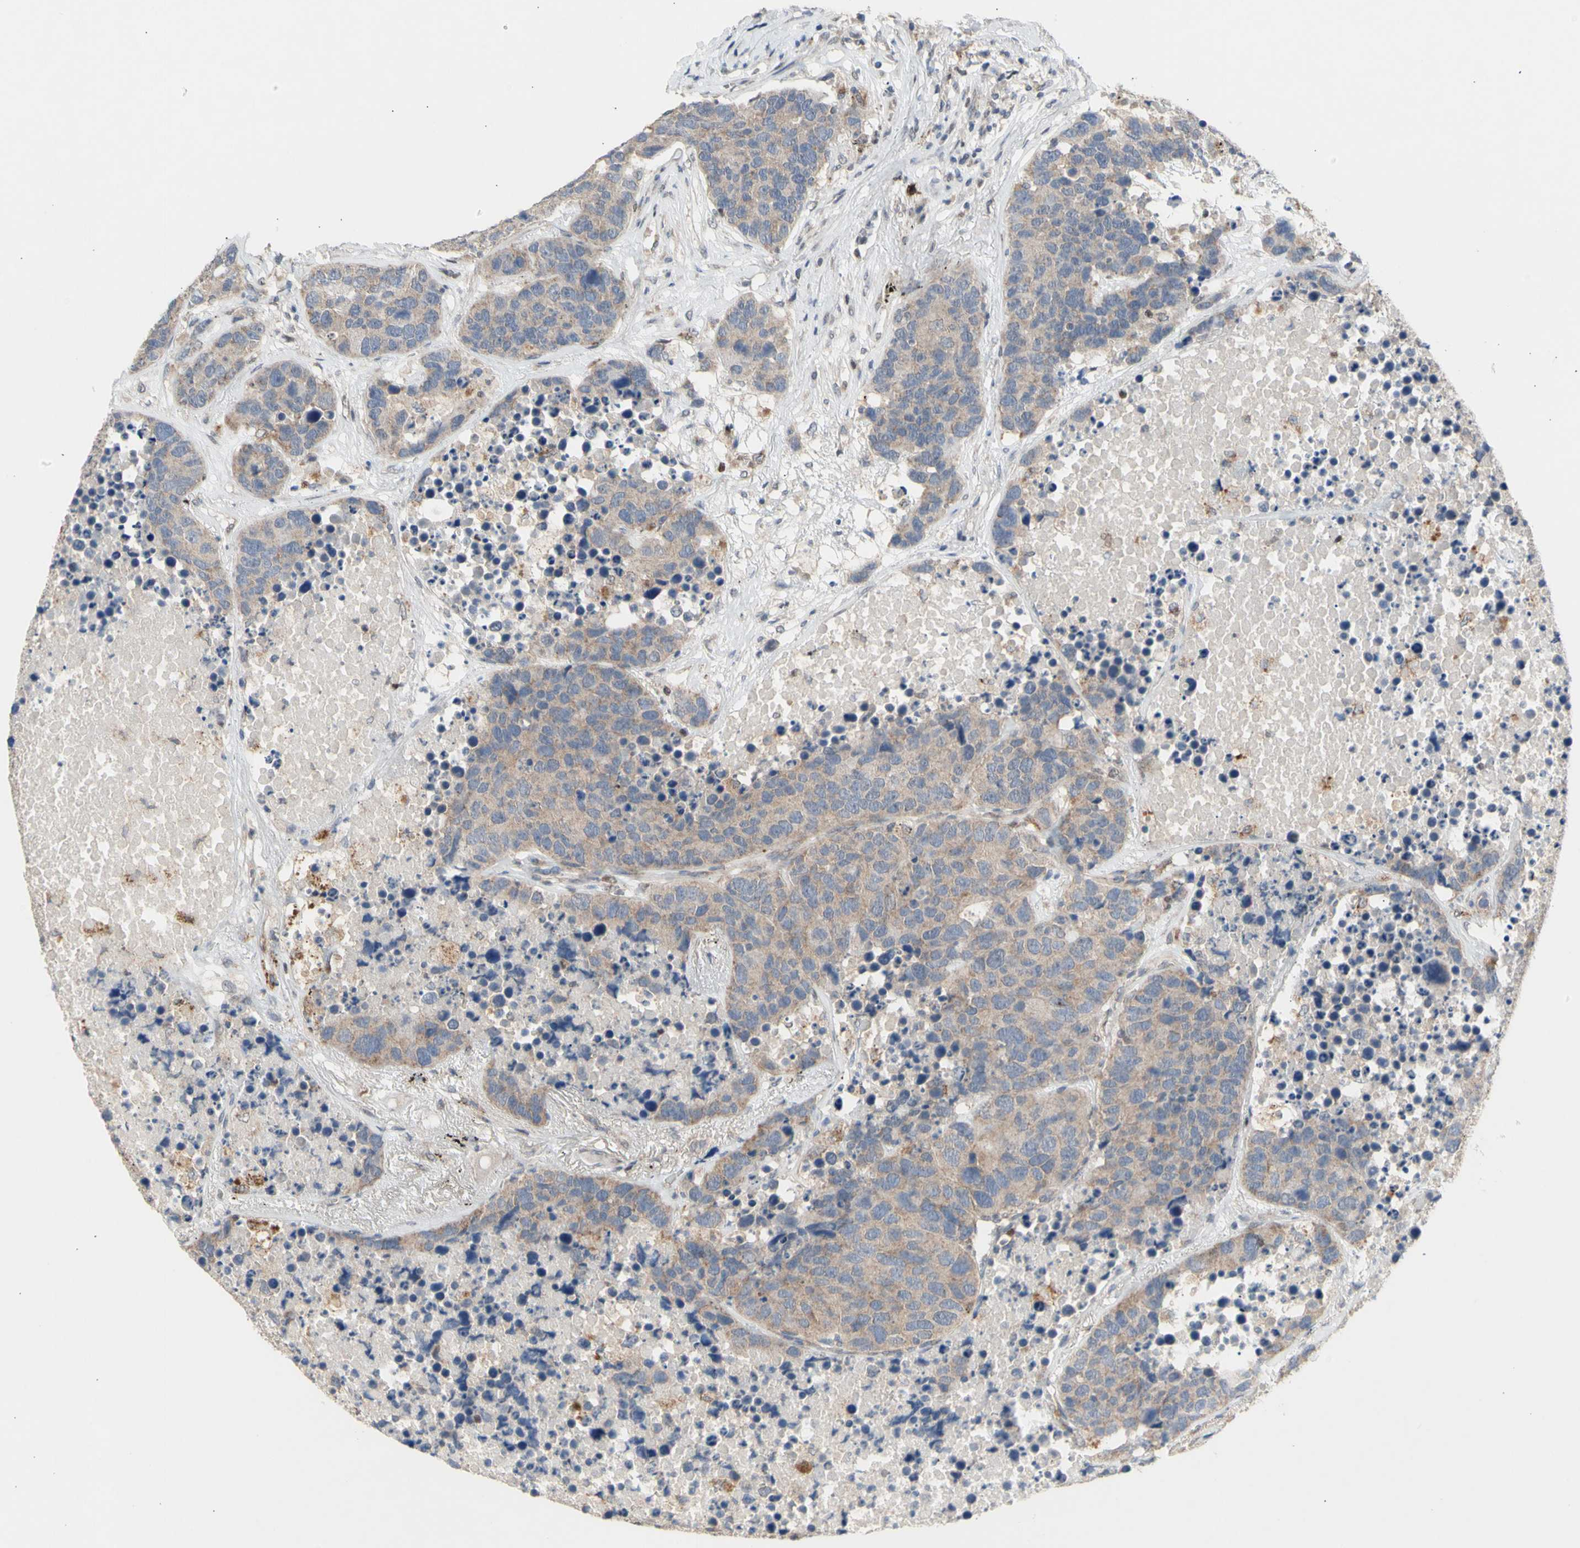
{"staining": {"intensity": "weak", "quantity": ">75%", "location": "cytoplasmic/membranous"}, "tissue": "carcinoid", "cell_type": "Tumor cells", "image_type": "cancer", "snomed": [{"axis": "morphology", "description": "Carcinoid, malignant, NOS"}, {"axis": "topography", "description": "Lung"}], "caption": "Weak cytoplasmic/membranous positivity is identified in about >75% of tumor cells in malignant carcinoid.", "gene": "NLRP1", "patient": {"sex": "male", "age": 60}}